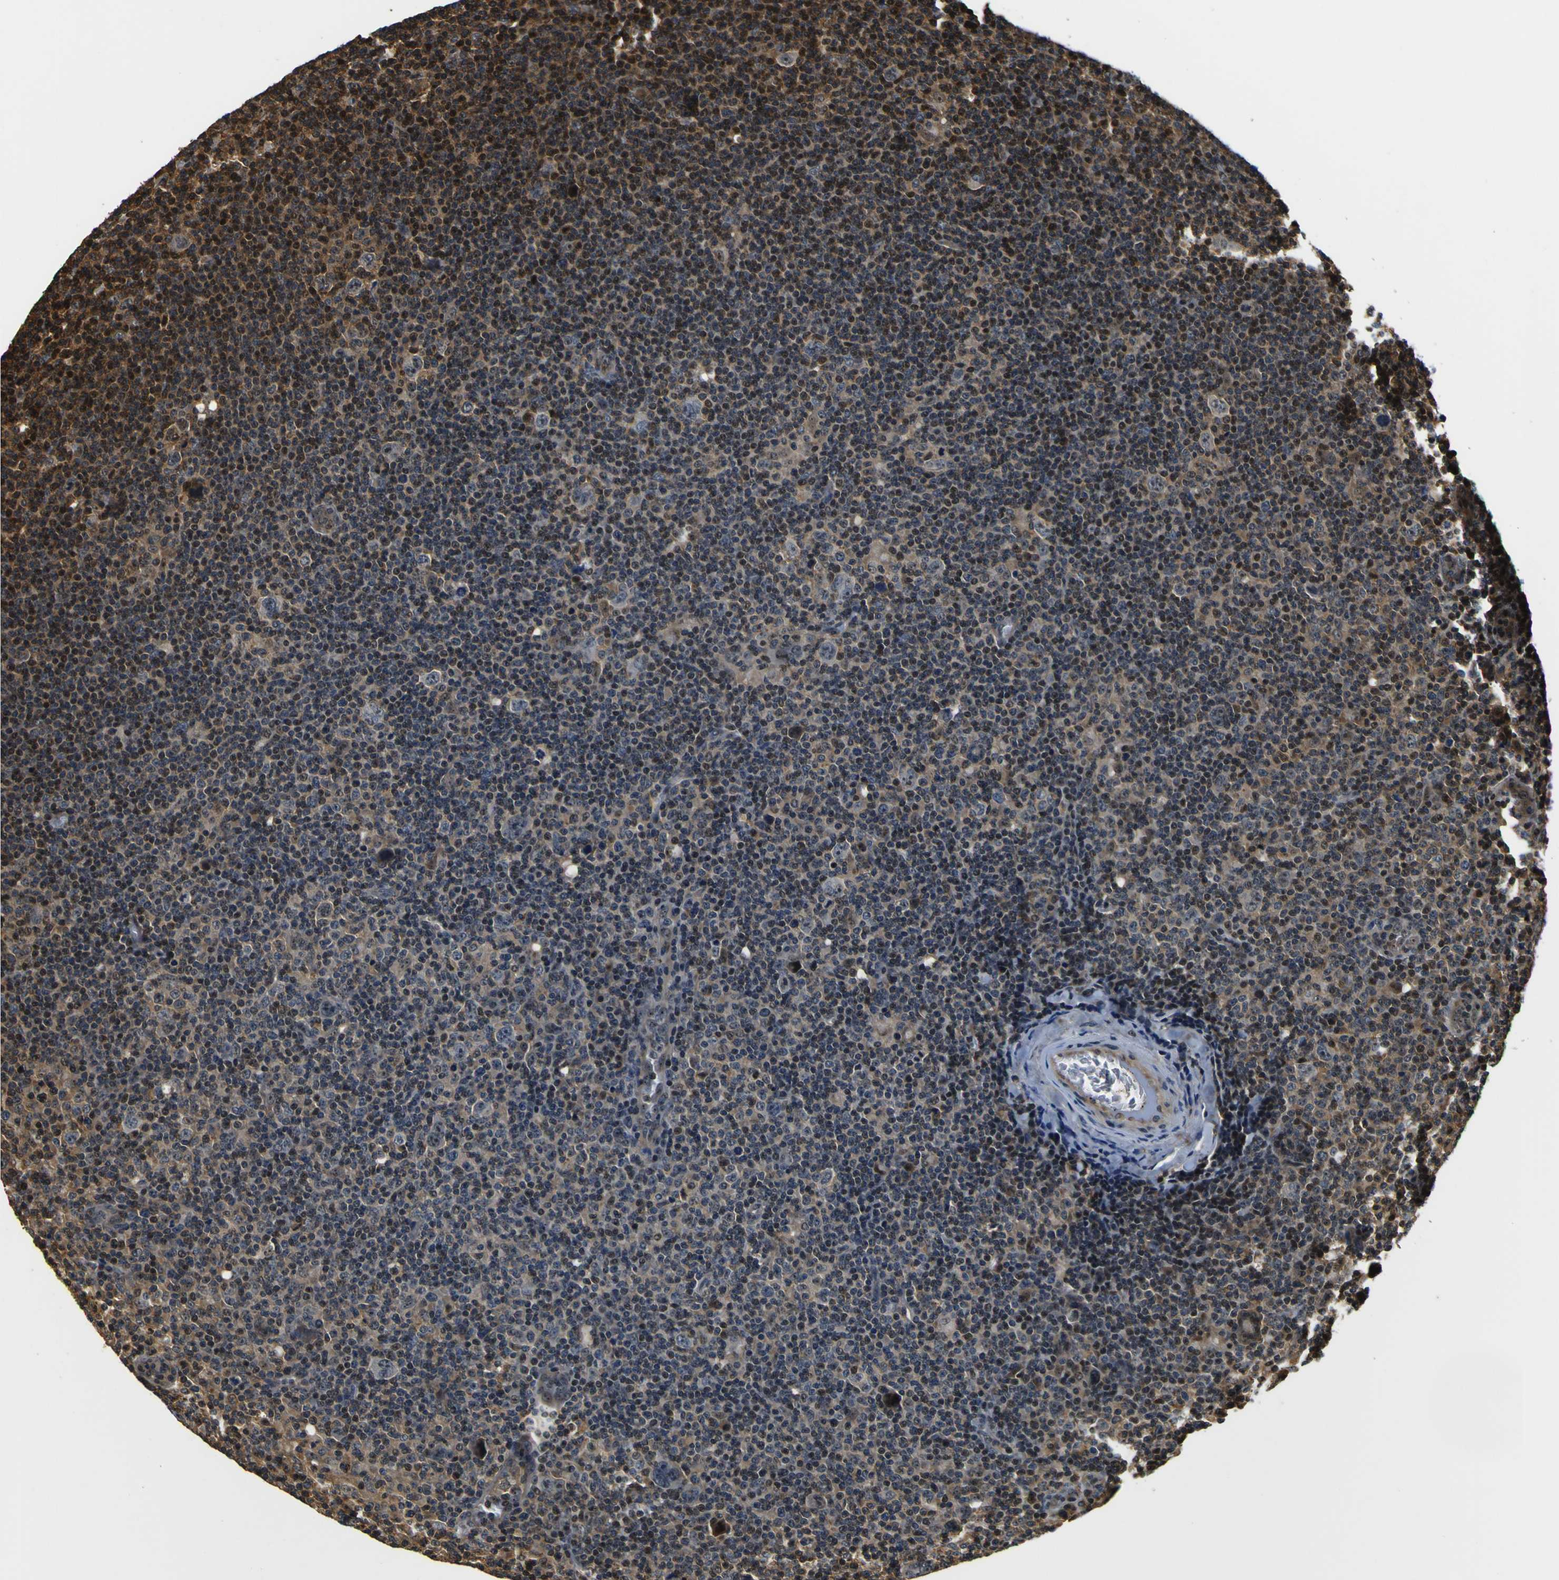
{"staining": {"intensity": "negative", "quantity": "none", "location": "none"}, "tissue": "lymphoma", "cell_type": "Tumor cells", "image_type": "cancer", "snomed": [{"axis": "morphology", "description": "Hodgkin's disease, NOS"}, {"axis": "topography", "description": "Lymph node"}], "caption": "Photomicrograph shows no protein expression in tumor cells of lymphoma tissue.", "gene": "LRP4", "patient": {"sex": "female", "age": 57}}